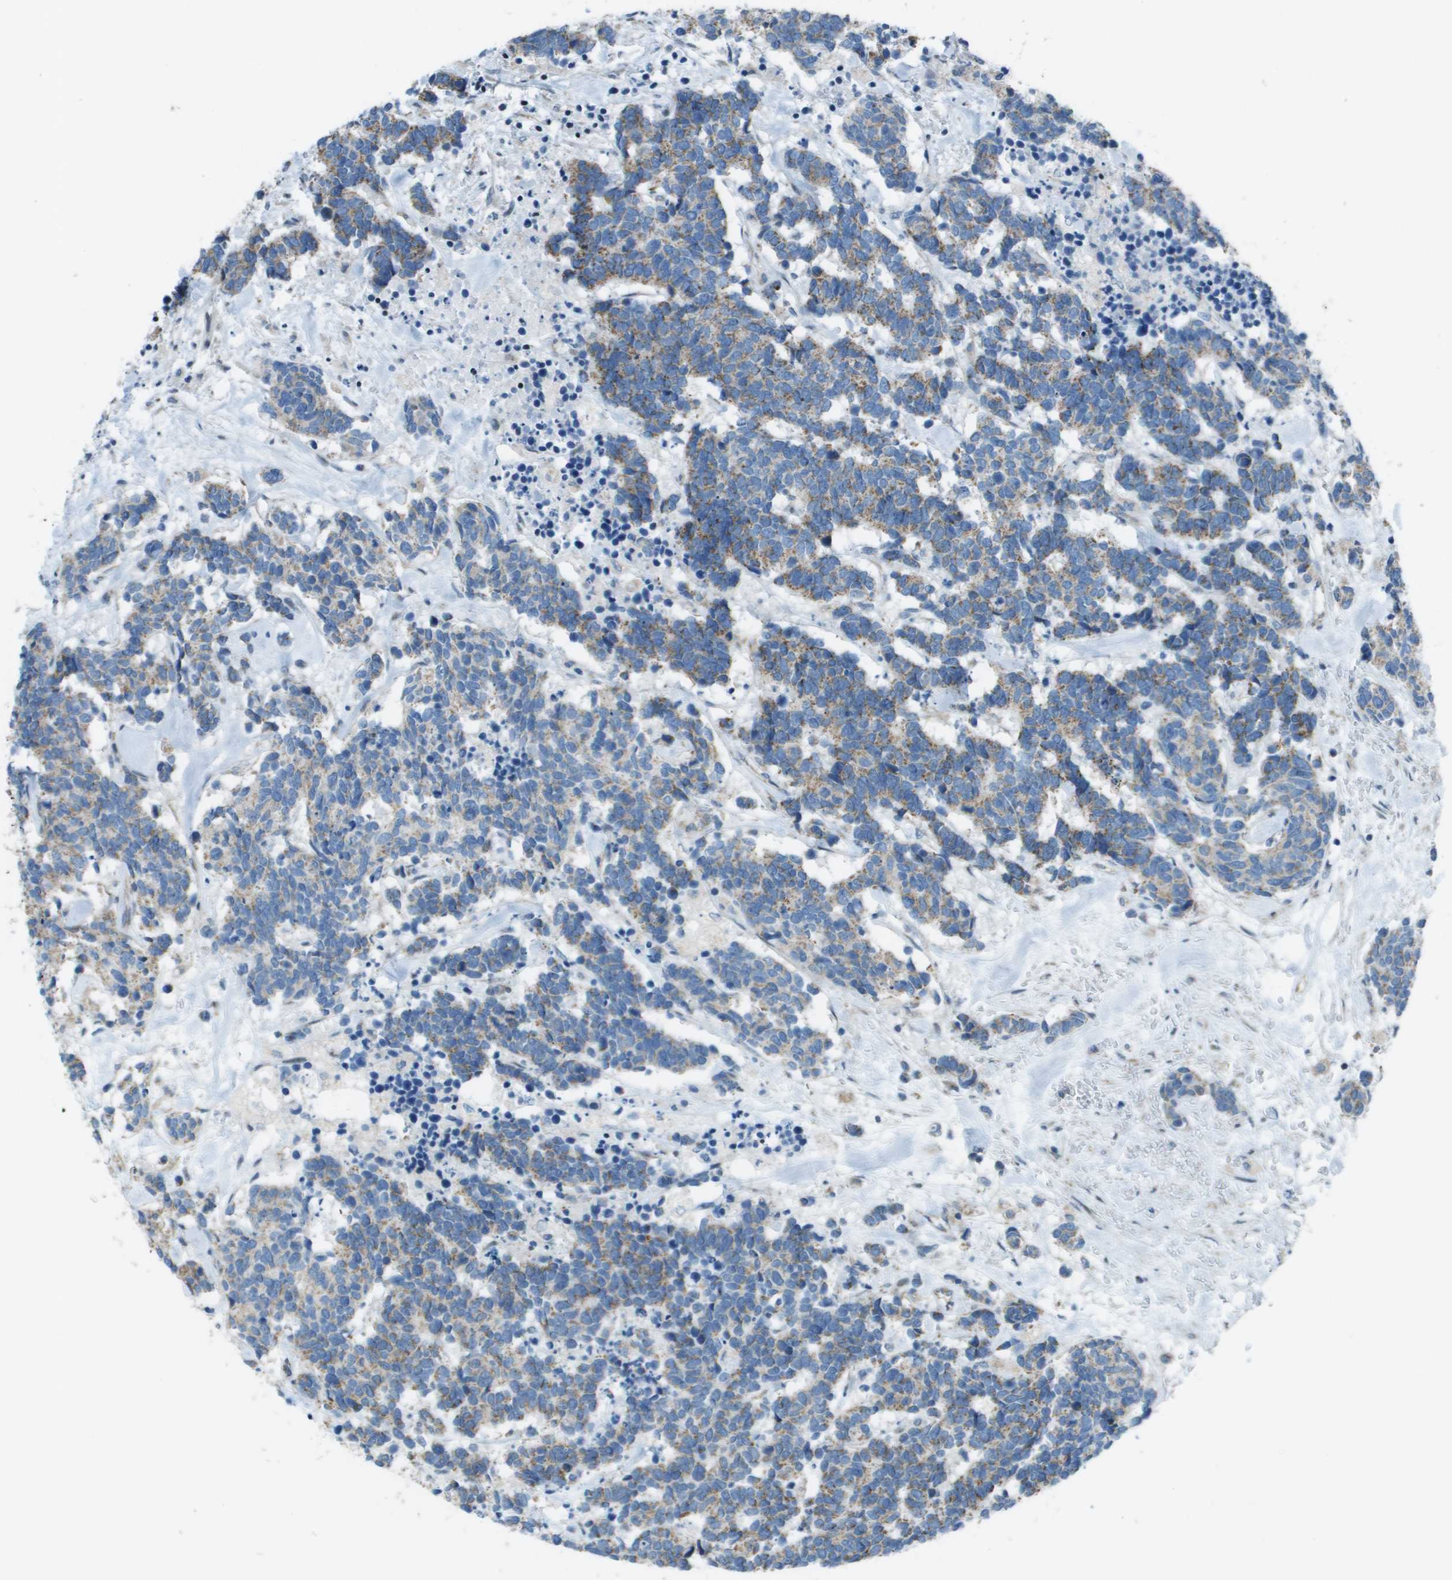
{"staining": {"intensity": "weak", "quantity": ">75%", "location": "cytoplasmic/membranous"}, "tissue": "carcinoid", "cell_type": "Tumor cells", "image_type": "cancer", "snomed": [{"axis": "morphology", "description": "Carcinoma, NOS"}, {"axis": "morphology", "description": "Carcinoid, malignant, NOS"}, {"axis": "topography", "description": "Urinary bladder"}], "caption": "There is low levels of weak cytoplasmic/membranous staining in tumor cells of carcinoid (malignant), as demonstrated by immunohistochemical staining (brown color).", "gene": "MGAT3", "patient": {"sex": "male", "age": 57}}